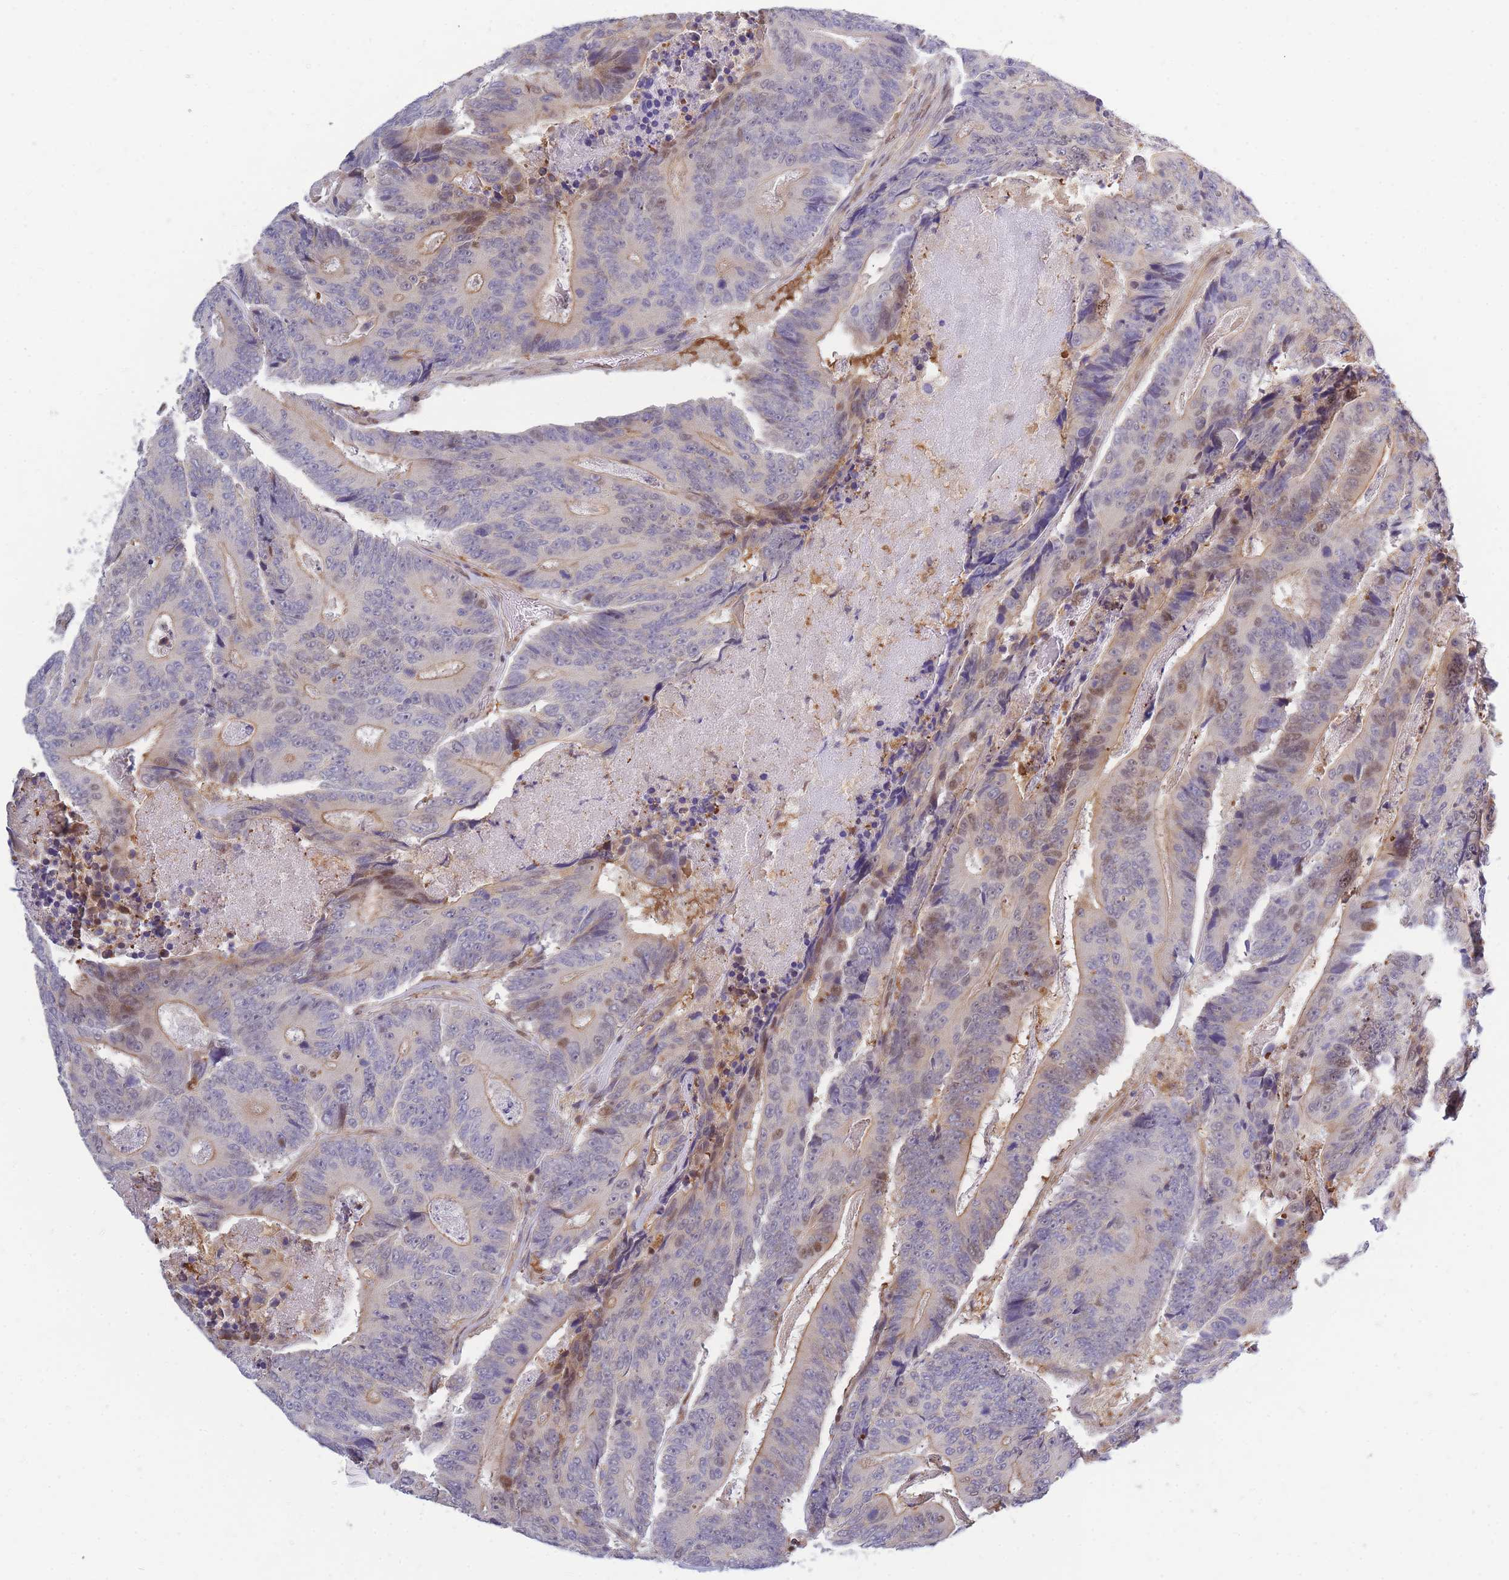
{"staining": {"intensity": "weak", "quantity": "25%-75%", "location": "cytoplasmic/membranous,nuclear"}, "tissue": "colorectal cancer", "cell_type": "Tumor cells", "image_type": "cancer", "snomed": [{"axis": "morphology", "description": "Adenocarcinoma, NOS"}, {"axis": "topography", "description": "Colon"}], "caption": "Immunohistochemistry image of neoplastic tissue: colorectal cancer (adenocarcinoma) stained using immunohistochemistry exhibits low levels of weak protein expression localized specifically in the cytoplasmic/membranous and nuclear of tumor cells, appearing as a cytoplasmic/membranous and nuclear brown color.", "gene": "CRACD", "patient": {"sex": "male", "age": 83}}